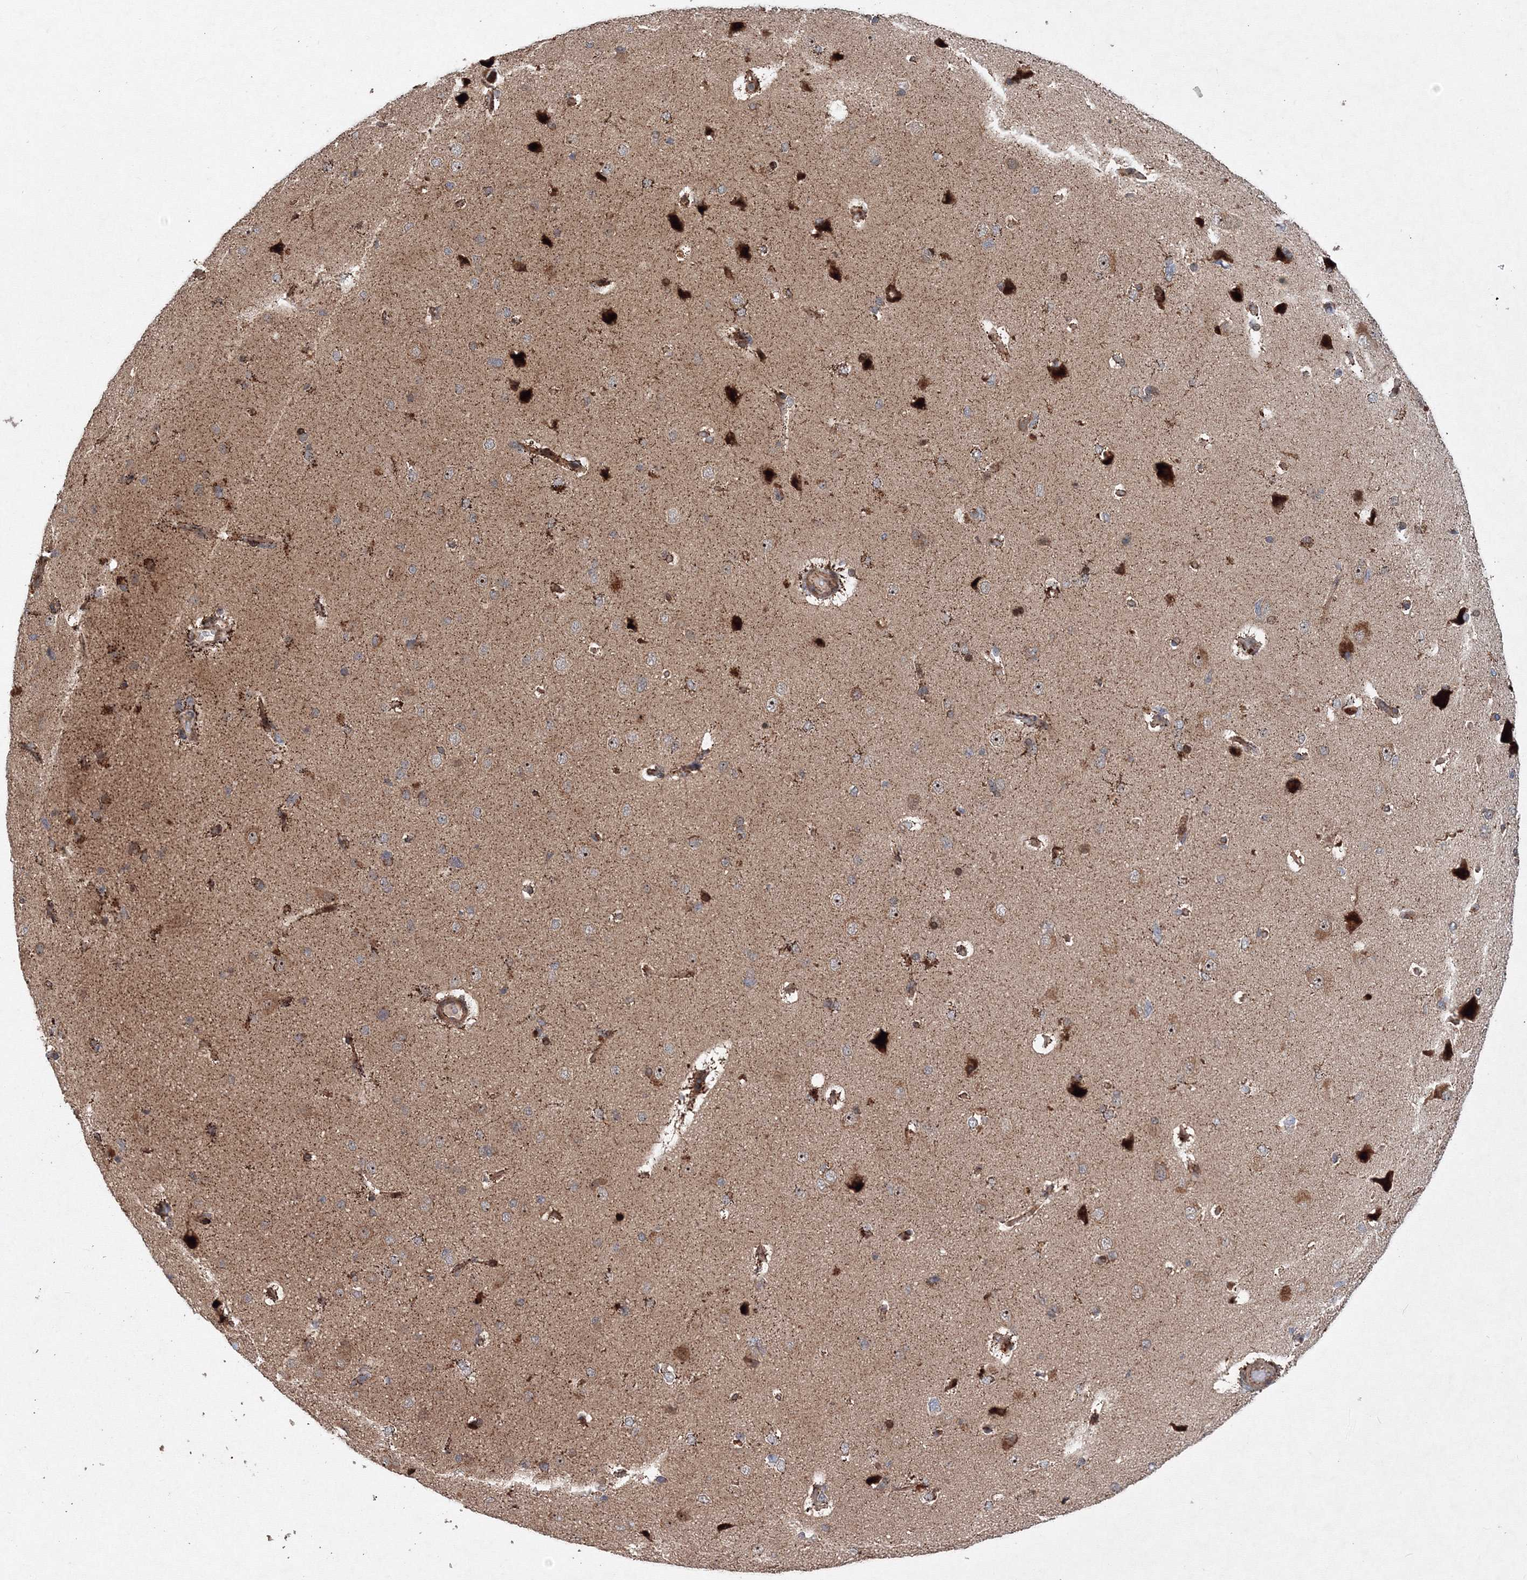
{"staining": {"intensity": "negative", "quantity": "none", "location": "none"}, "tissue": "cerebral cortex", "cell_type": "Endothelial cells", "image_type": "normal", "snomed": [{"axis": "morphology", "description": "Normal tissue, NOS"}, {"axis": "topography", "description": "Cerebral cortex"}], "caption": "DAB immunohistochemical staining of unremarkable cerebral cortex exhibits no significant positivity in endothelial cells.", "gene": "ANKAR", "patient": {"sex": "male", "age": 62}}